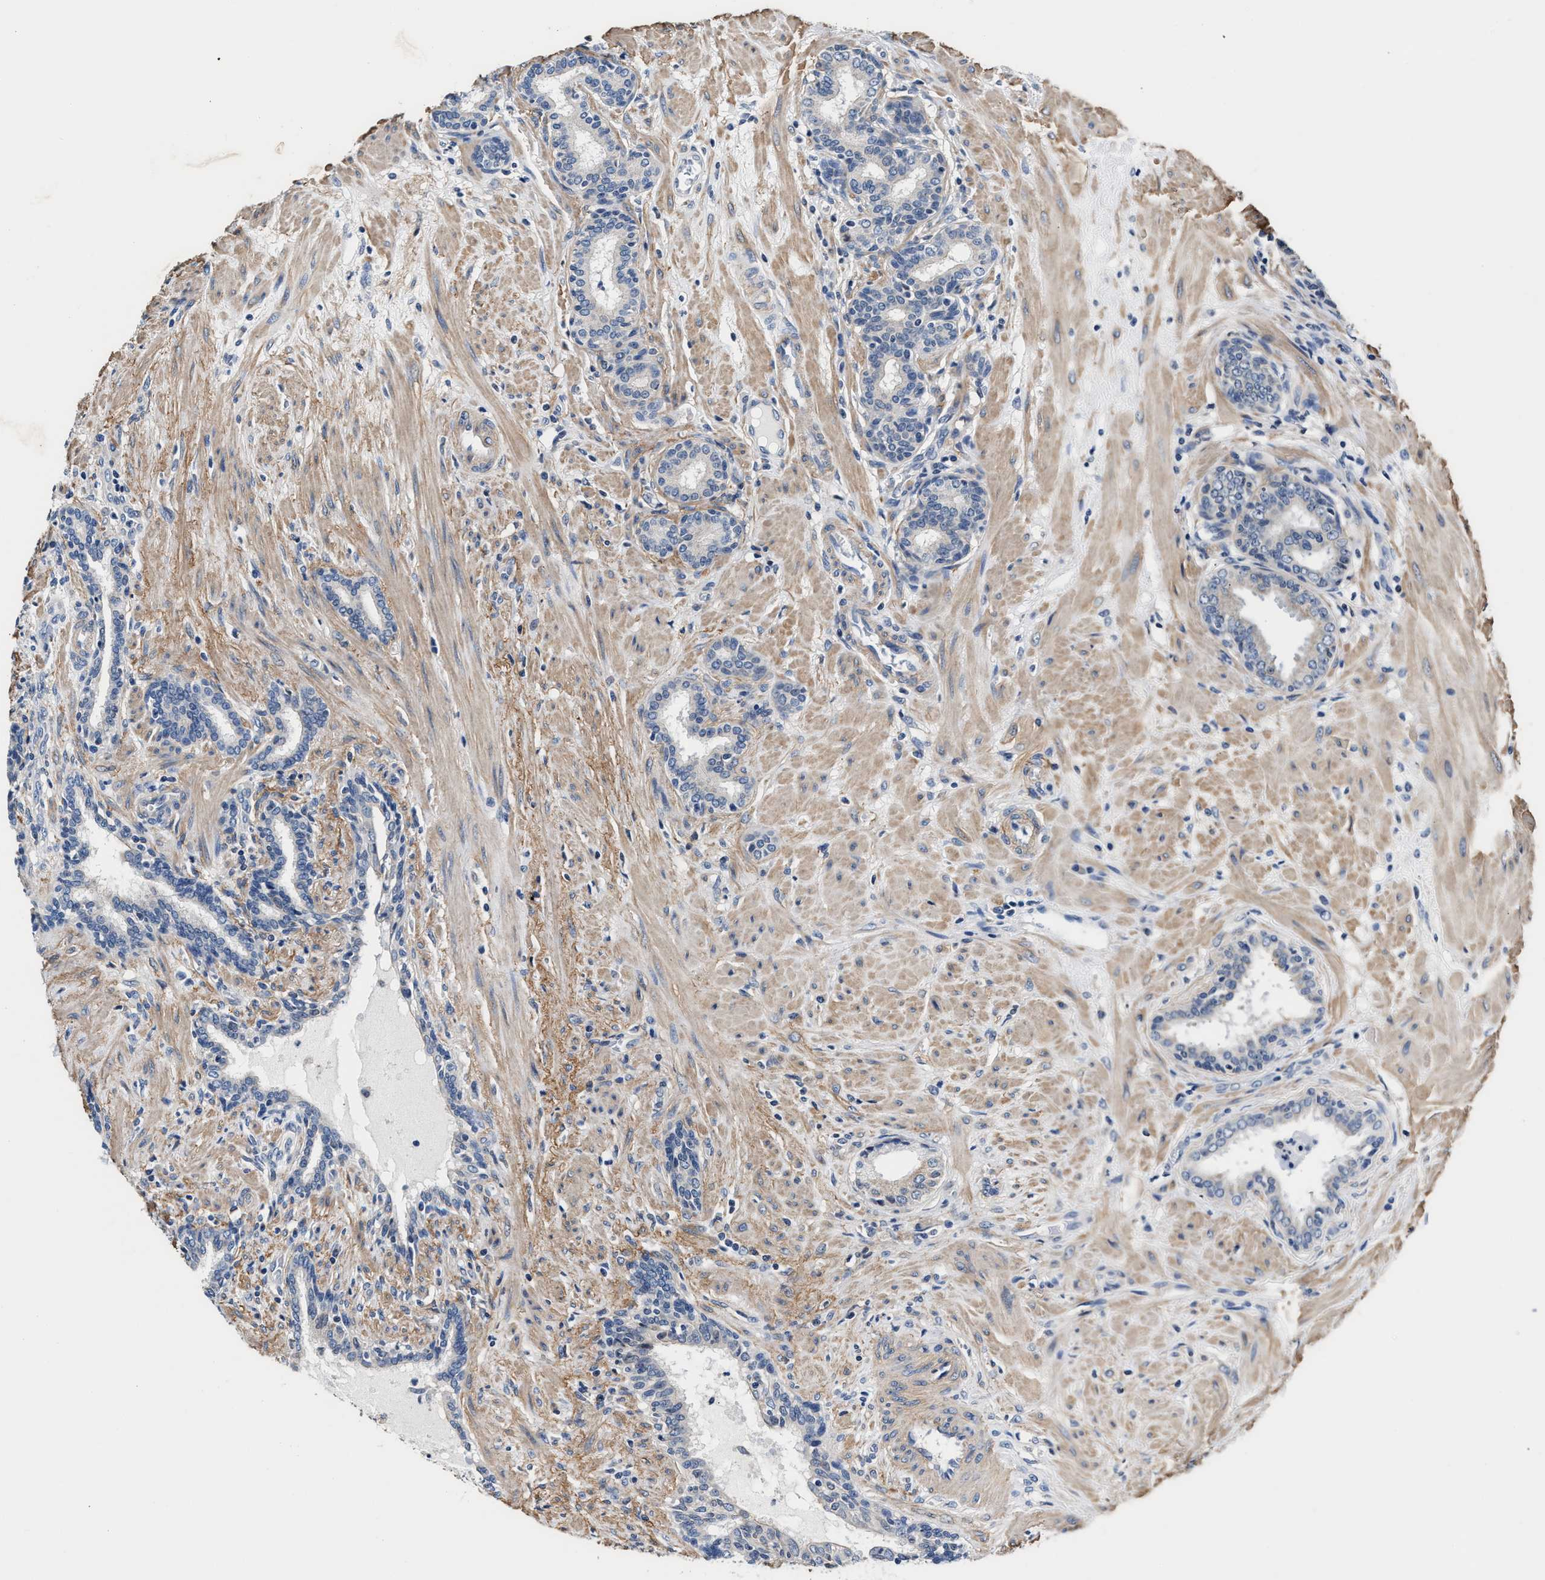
{"staining": {"intensity": "negative", "quantity": "none", "location": "none"}, "tissue": "prostate cancer", "cell_type": "Tumor cells", "image_type": "cancer", "snomed": [{"axis": "morphology", "description": "Adenocarcinoma, High grade"}, {"axis": "topography", "description": "Prostate"}], "caption": "Immunohistochemistry (IHC) photomicrograph of neoplastic tissue: prostate adenocarcinoma (high-grade) stained with DAB demonstrates no significant protein staining in tumor cells.", "gene": "MYH3", "patient": {"sex": "male", "age": 50}}